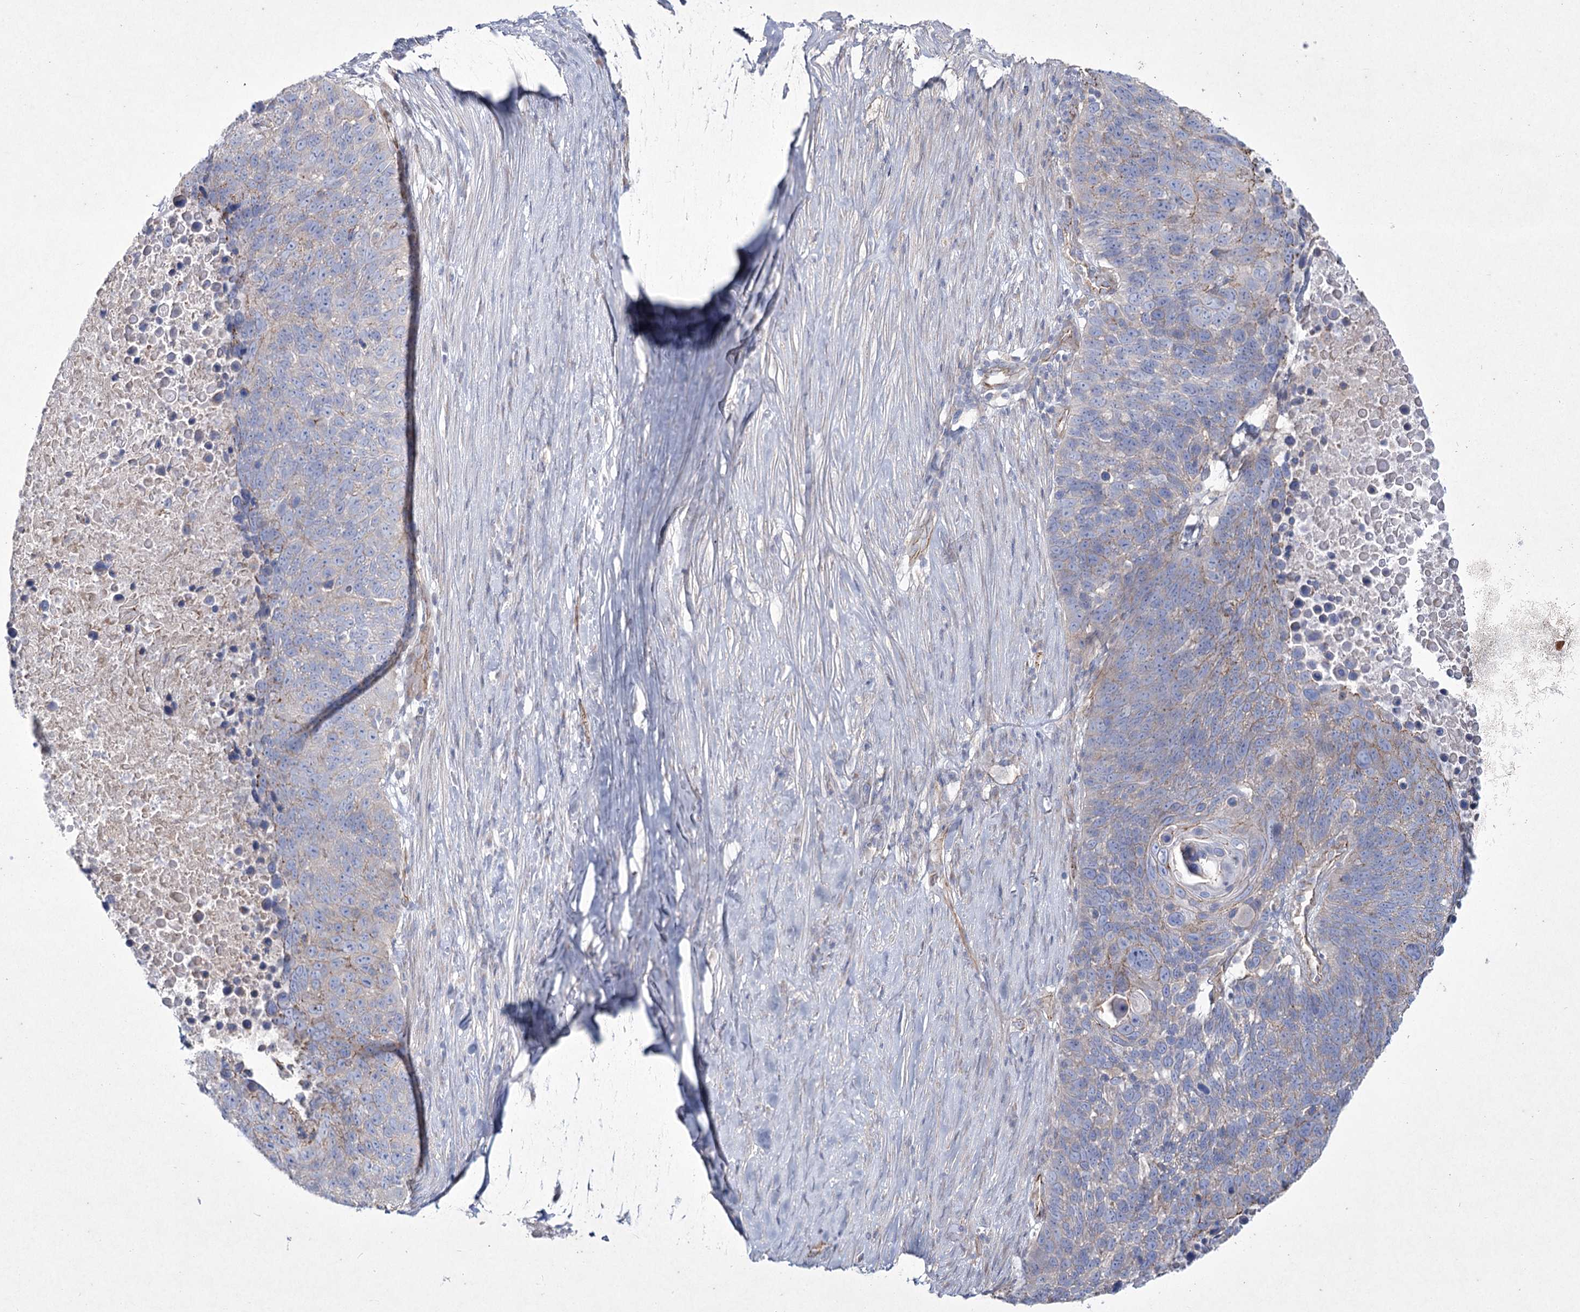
{"staining": {"intensity": "weak", "quantity": "<25%", "location": "cytoplasmic/membranous"}, "tissue": "lung cancer", "cell_type": "Tumor cells", "image_type": "cancer", "snomed": [{"axis": "morphology", "description": "Normal tissue, NOS"}, {"axis": "morphology", "description": "Squamous cell carcinoma, NOS"}, {"axis": "topography", "description": "Lymph node"}, {"axis": "topography", "description": "Lung"}], "caption": "The micrograph exhibits no staining of tumor cells in lung squamous cell carcinoma.", "gene": "LDLRAD3", "patient": {"sex": "male", "age": 66}}